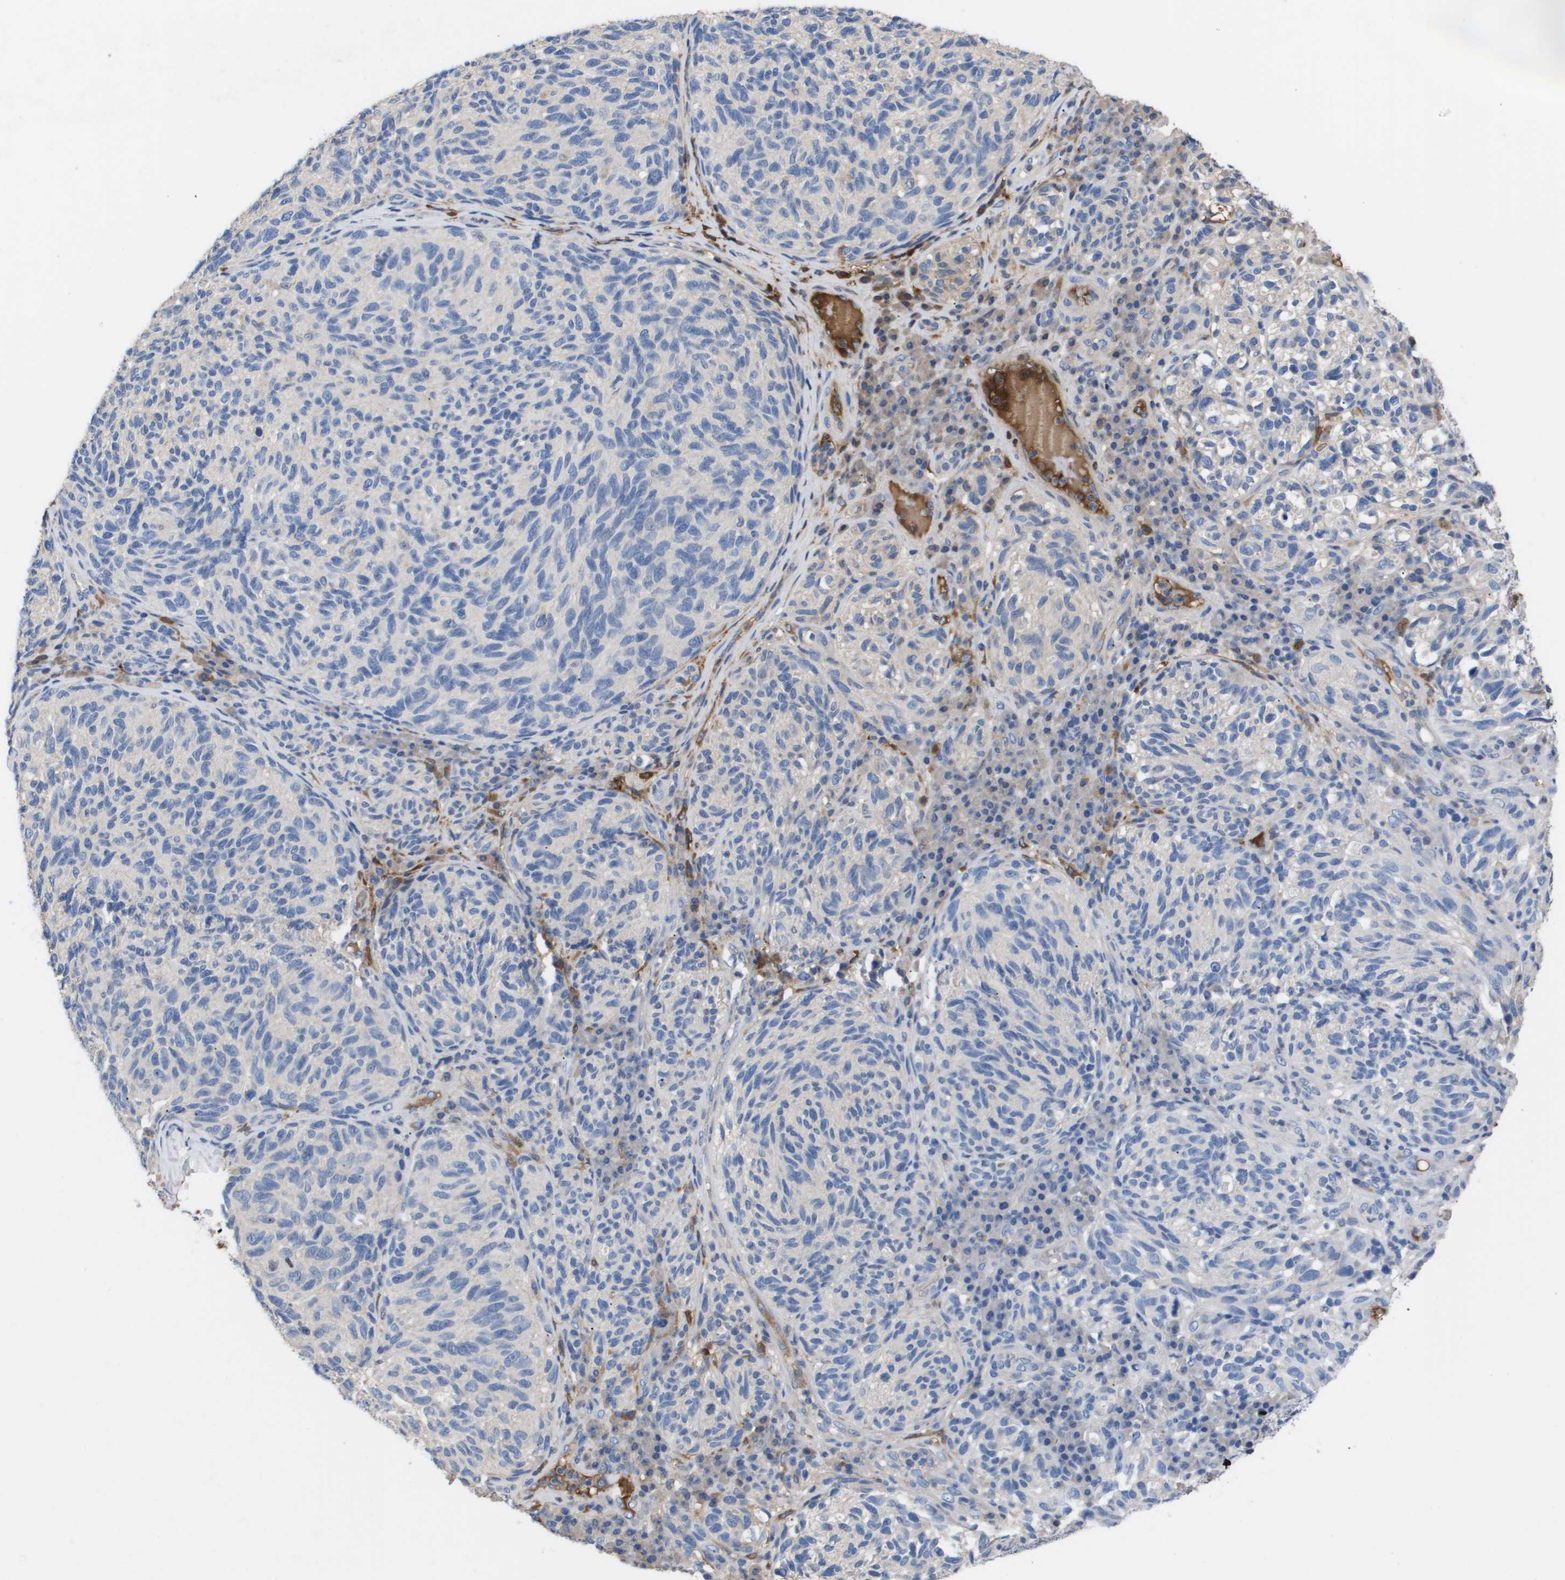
{"staining": {"intensity": "negative", "quantity": "none", "location": "none"}, "tissue": "melanoma", "cell_type": "Tumor cells", "image_type": "cancer", "snomed": [{"axis": "morphology", "description": "Malignant melanoma, NOS"}, {"axis": "topography", "description": "Skin"}], "caption": "There is no significant staining in tumor cells of melanoma.", "gene": "SERPINA6", "patient": {"sex": "female", "age": 73}}